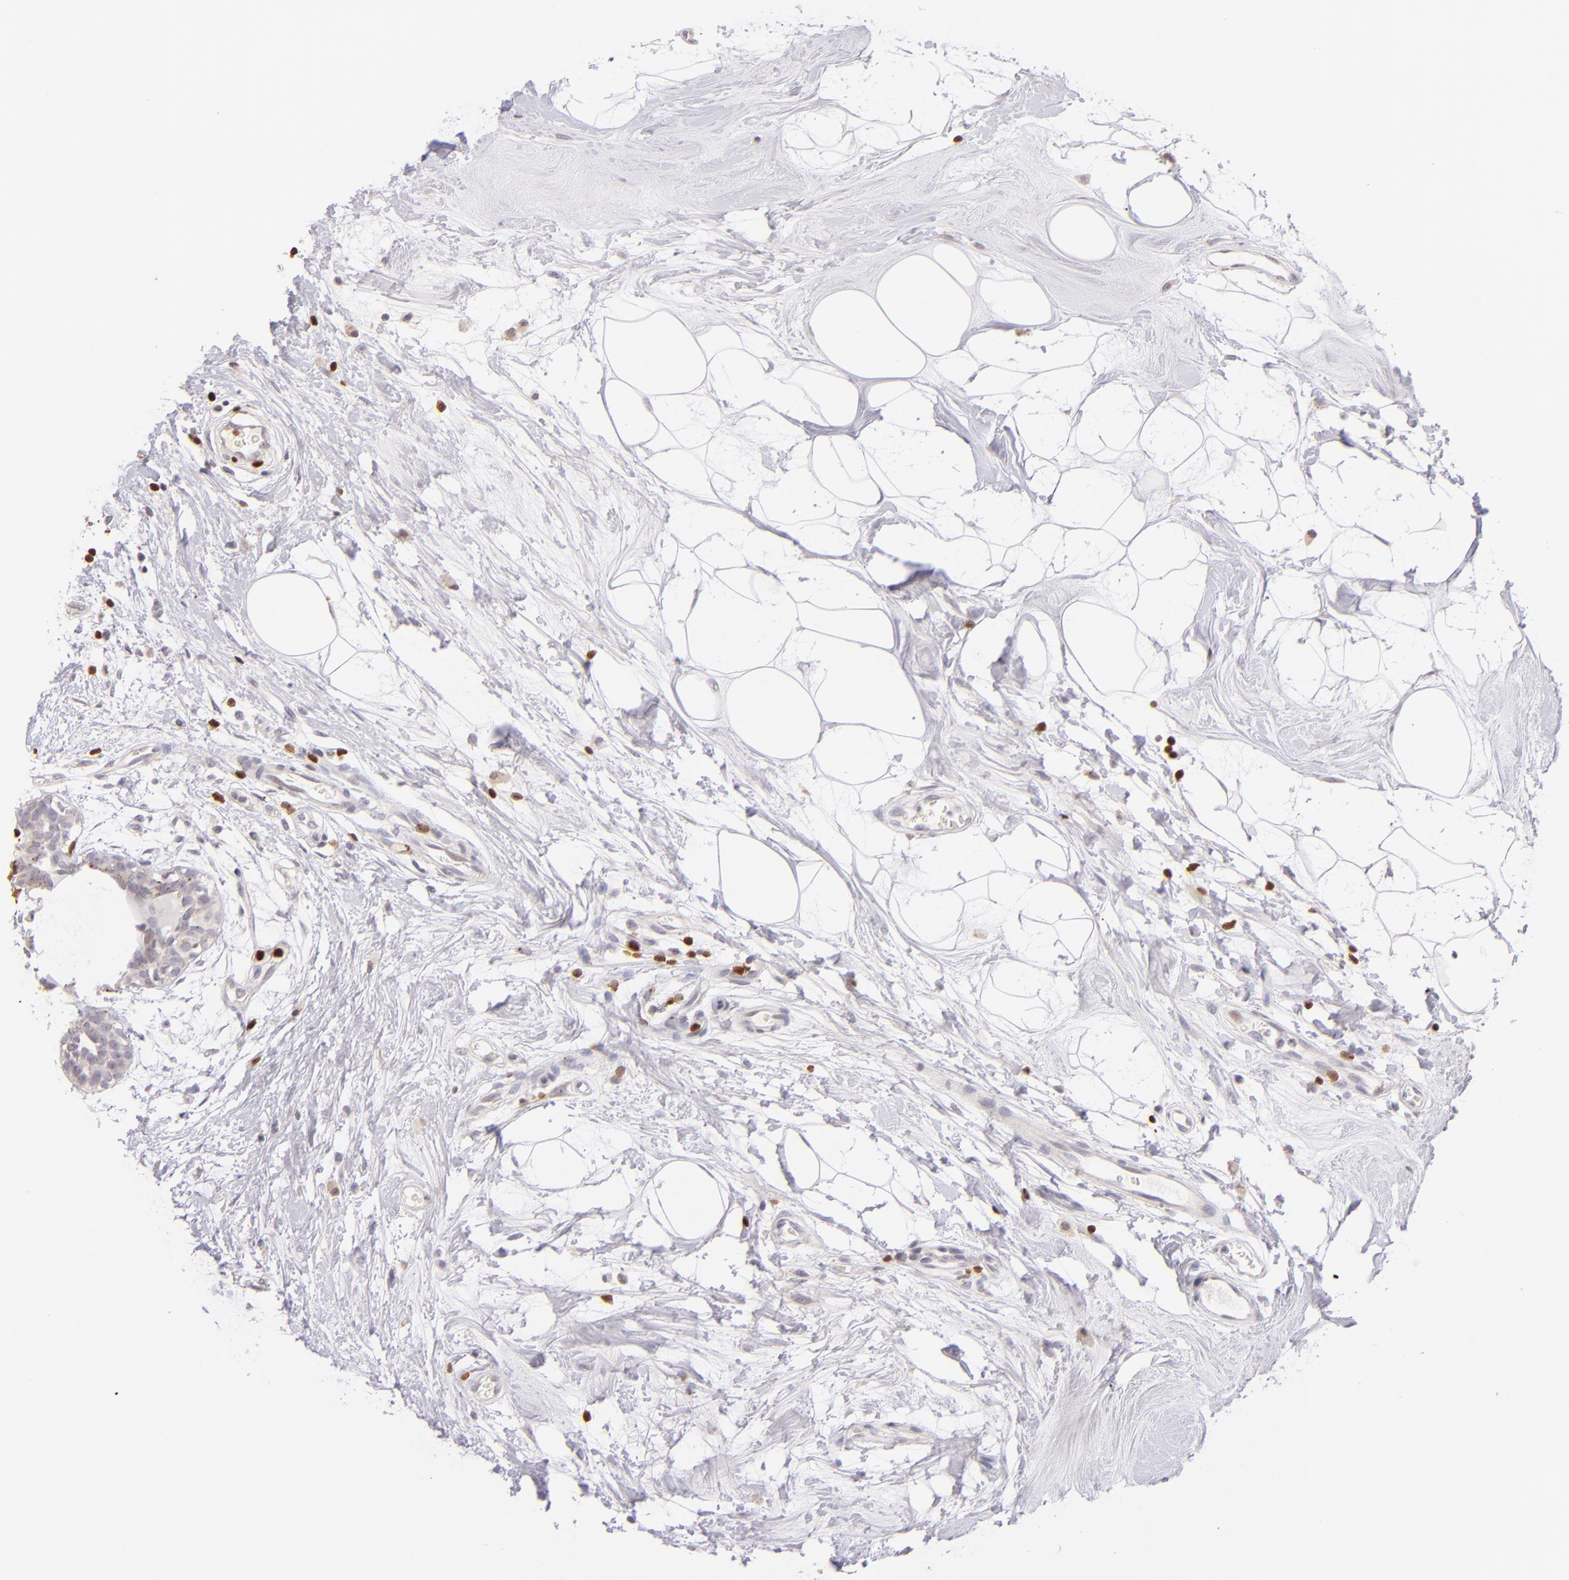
{"staining": {"intensity": "negative", "quantity": "none", "location": "none"}, "tissue": "breast cancer", "cell_type": "Tumor cells", "image_type": "cancer", "snomed": [{"axis": "morphology", "description": "Duct carcinoma"}, {"axis": "topography", "description": "Breast"}], "caption": "Protein analysis of breast cancer demonstrates no significant positivity in tumor cells.", "gene": "ZAP70", "patient": {"sex": "female", "age": 40}}